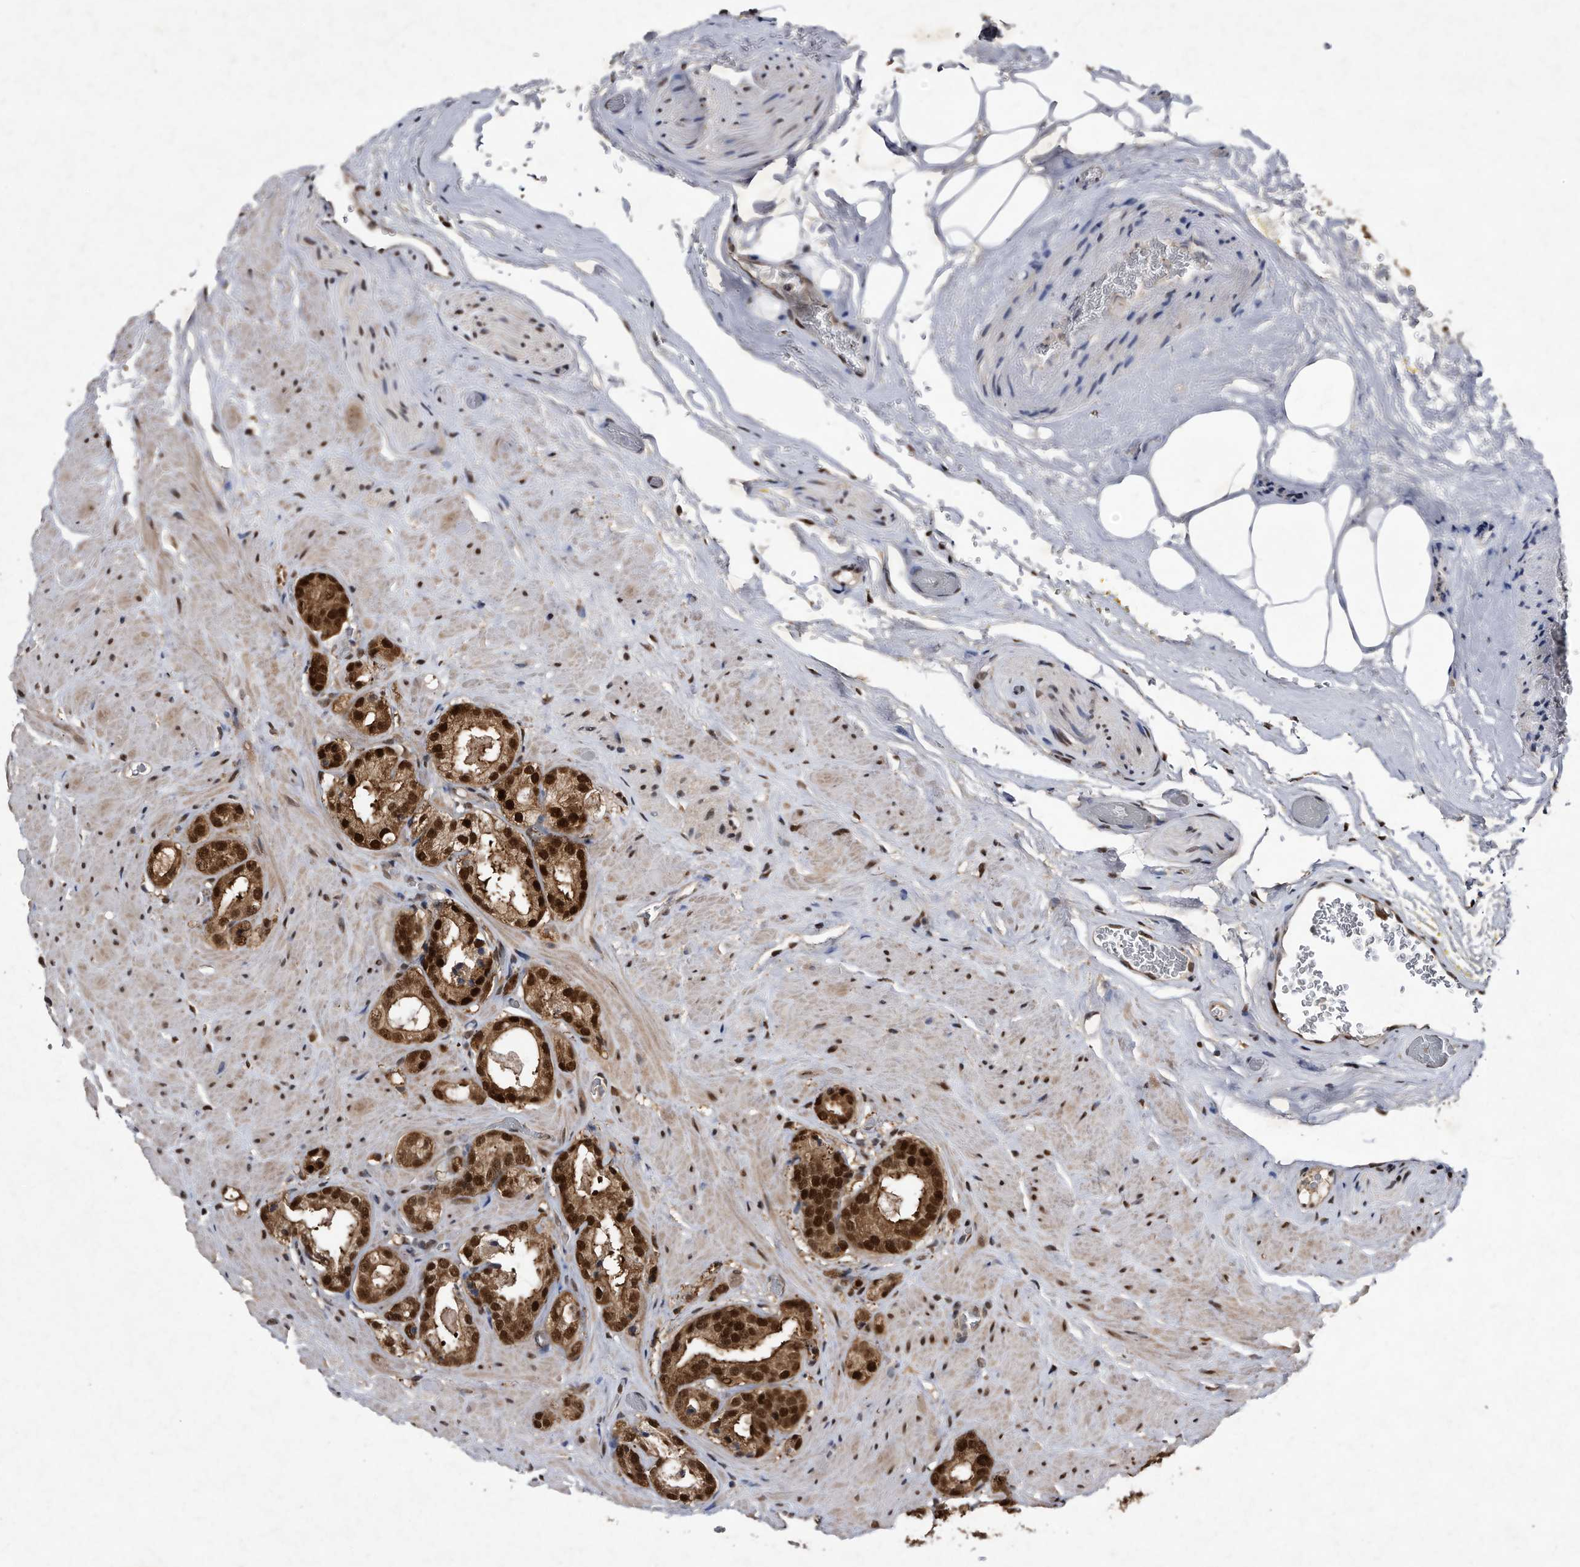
{"staining": {"intensity": "strong", "quantity": ">75%", "location": "cytoplasmic/membranous,nuclear"}, "tissue": "prostate cancer", "cell_type": "Tumor cells", "image_type": "cancer", "snomed": [{"axis": "morphology", "description": "Adenocarcinoma, High grade"}, {"axis": "topography", "description": "Prostate"}], "caption": "About >75% of tumor cells in prostate cancer (high-grade adenocarcinoma) exhibit strong cytoplasmic/membranous and nuclear protein positivity as visualized by brown immunohistochemical staining.", "gene": "RAD23B", "patient": {"sex": "male", "age": 64}}